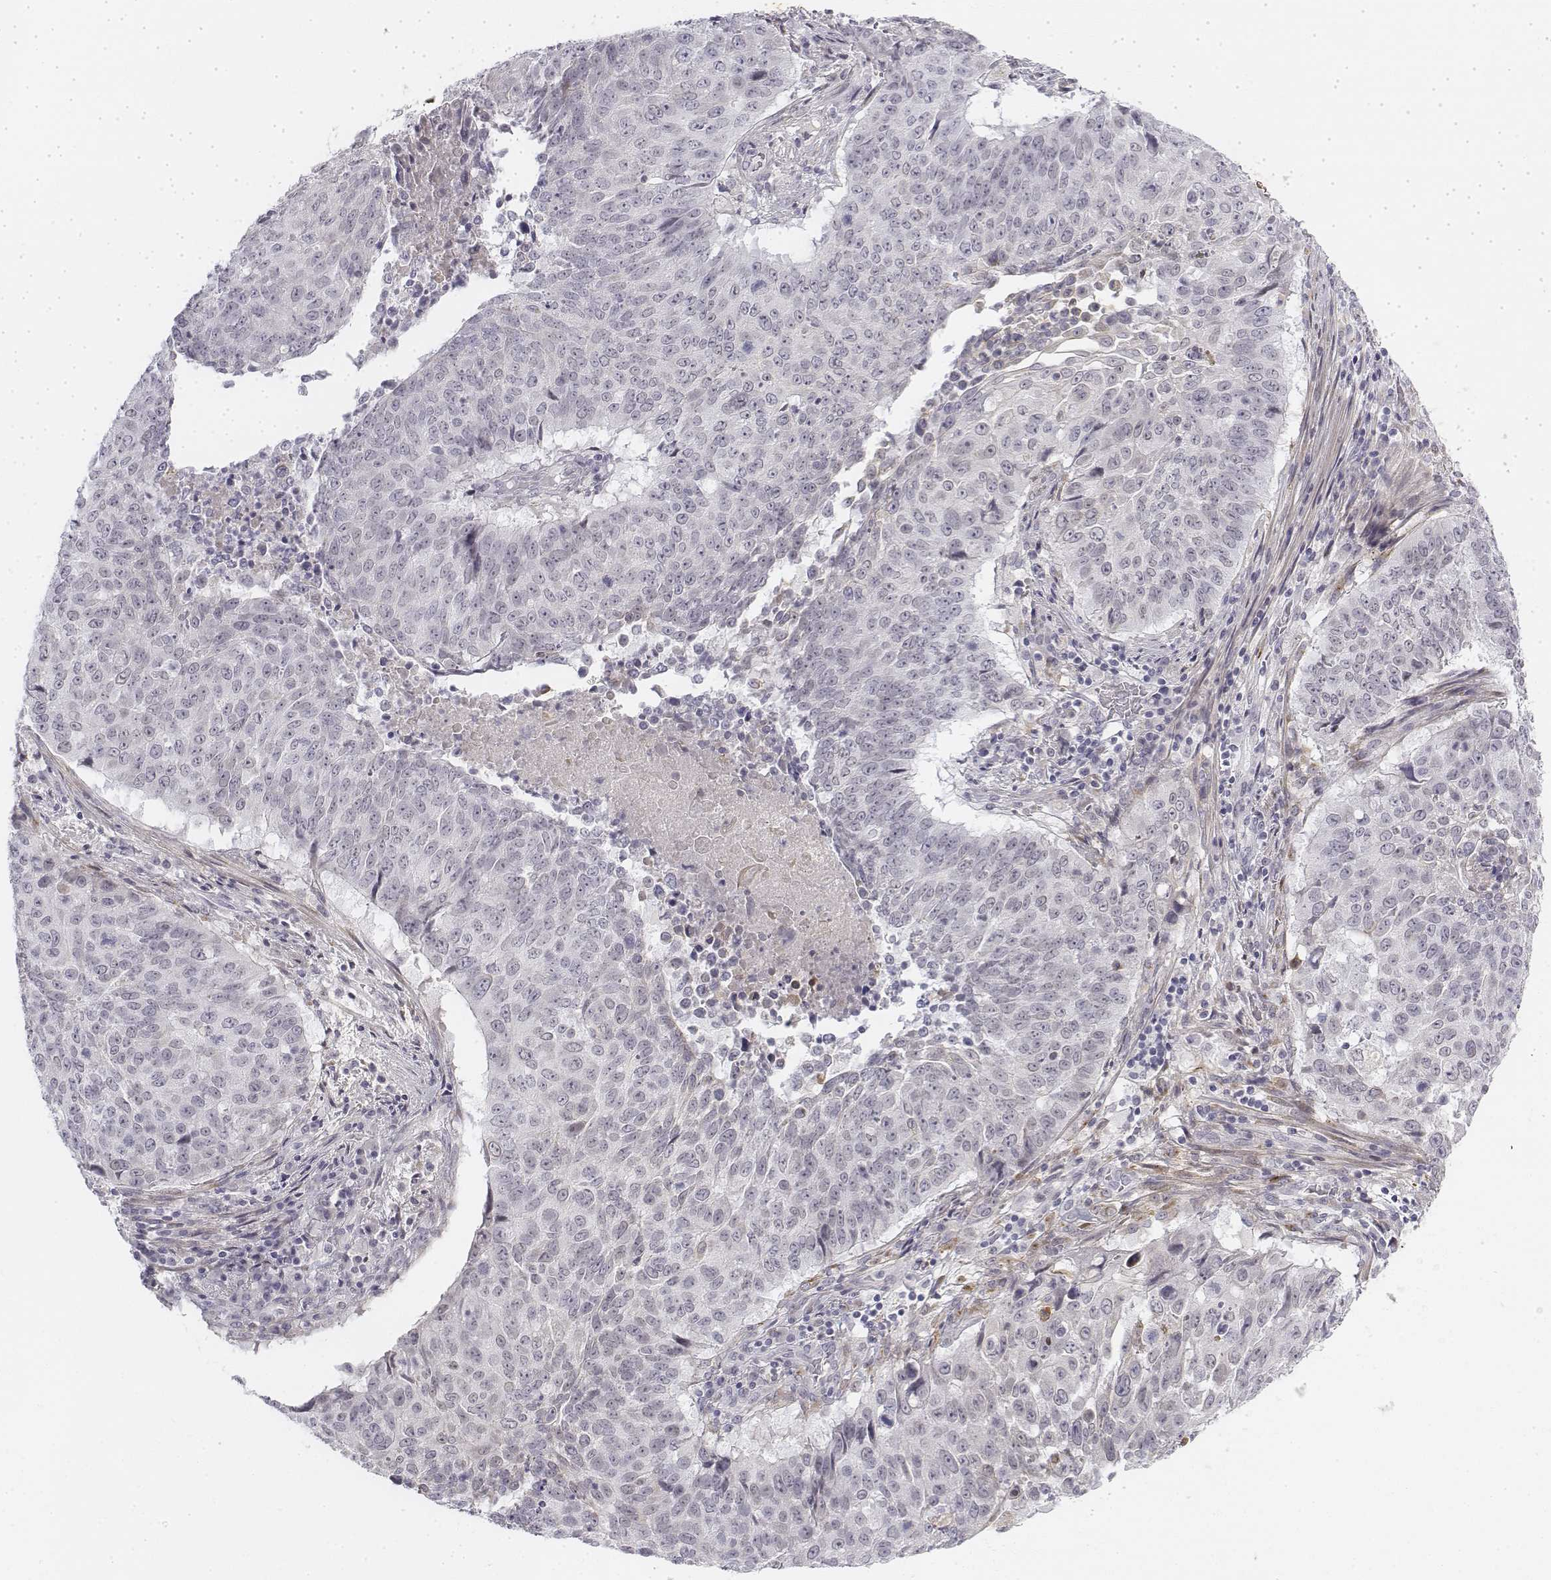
{"staining": {"intensity": "negative", "quantity": "none", "location": "none"}, "tissue": "lung cancer", "cell_type": "Tumor cells", "image_type": "cancer", "snomed": [{"axis": "morphology", "description": "Normal tissue, NOS"}, {"axis": "morphology", "description": "Squamous cell carcinoma, NOS"}, {"axis": "topography", "description": "Bronchus"}, {"axis": "topography", "description": "Lung"}], "caption": "Tumor cells show no significant expression in squamous cell carcinoma (lung).", "gene": "KRT84", "patient": {"sex": "male", "age": 64}}